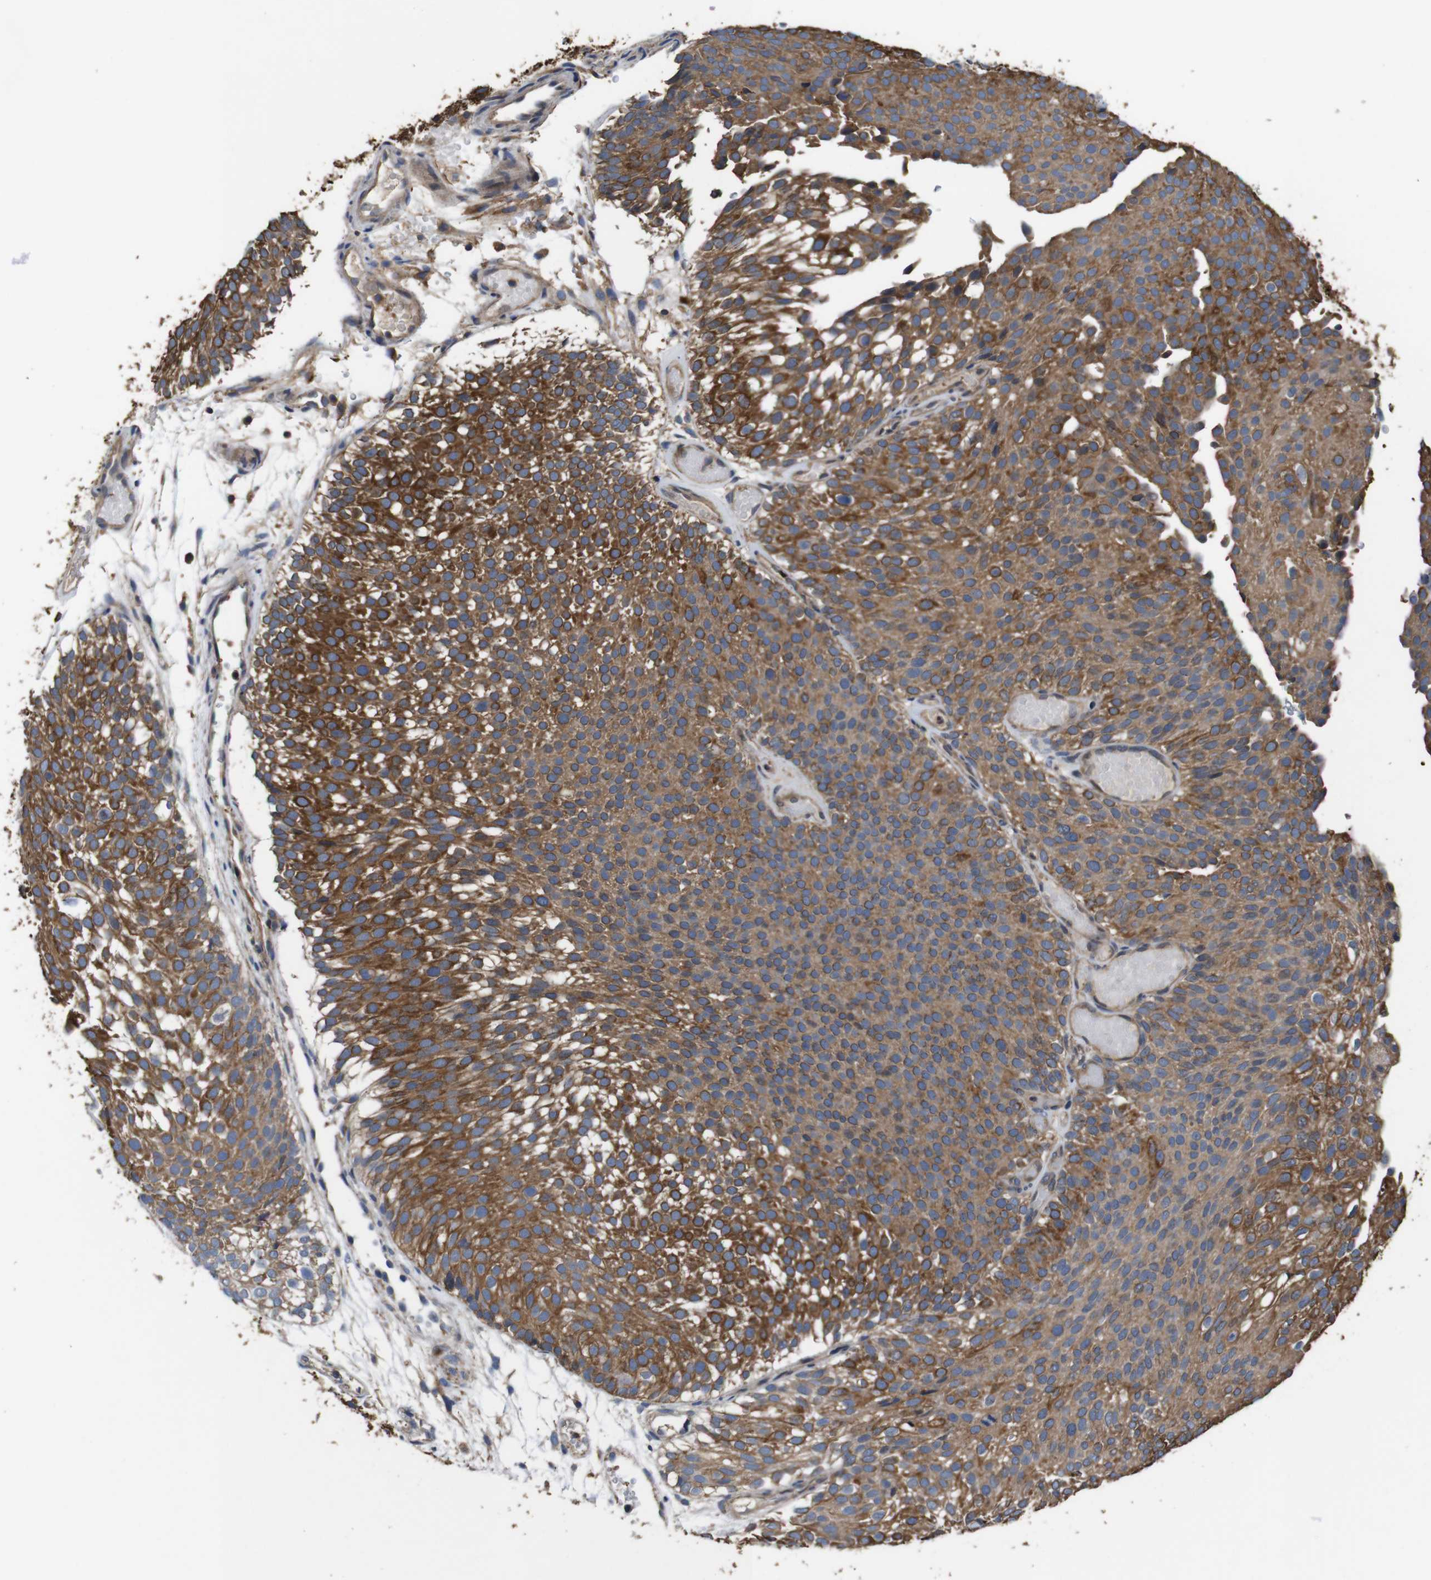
{"staining": {"intensity": "moderate", "quantity": ">75%", "location": "cytoplasmic/membranous"}, "tissue": "urothelial cancer", "cell_type": "Tumor cells", "image_type": "cancer", "snomed": [{"axis": "morphology", "description": "Urothelial carcinoma, Low grade"}, {"axis": "topography", "description": "Urinary bladder"}], "caption": "Immunohistochemistry staining of urothelial carcinoma (low-grade), which exhibits medium levels of moderate cytoplasmic/membranous expression in about >75% of tumor cells indicating moderate cytoplasmic/membranous protein expression. The staining was performed using DAB (3,3'-diaminobenzidine) (brown) for protein detection and nuclei were counterstained in hematoxylin (blue).", "gene": "GLIPR1", "patient": {"sex": "male", "age": 78}}